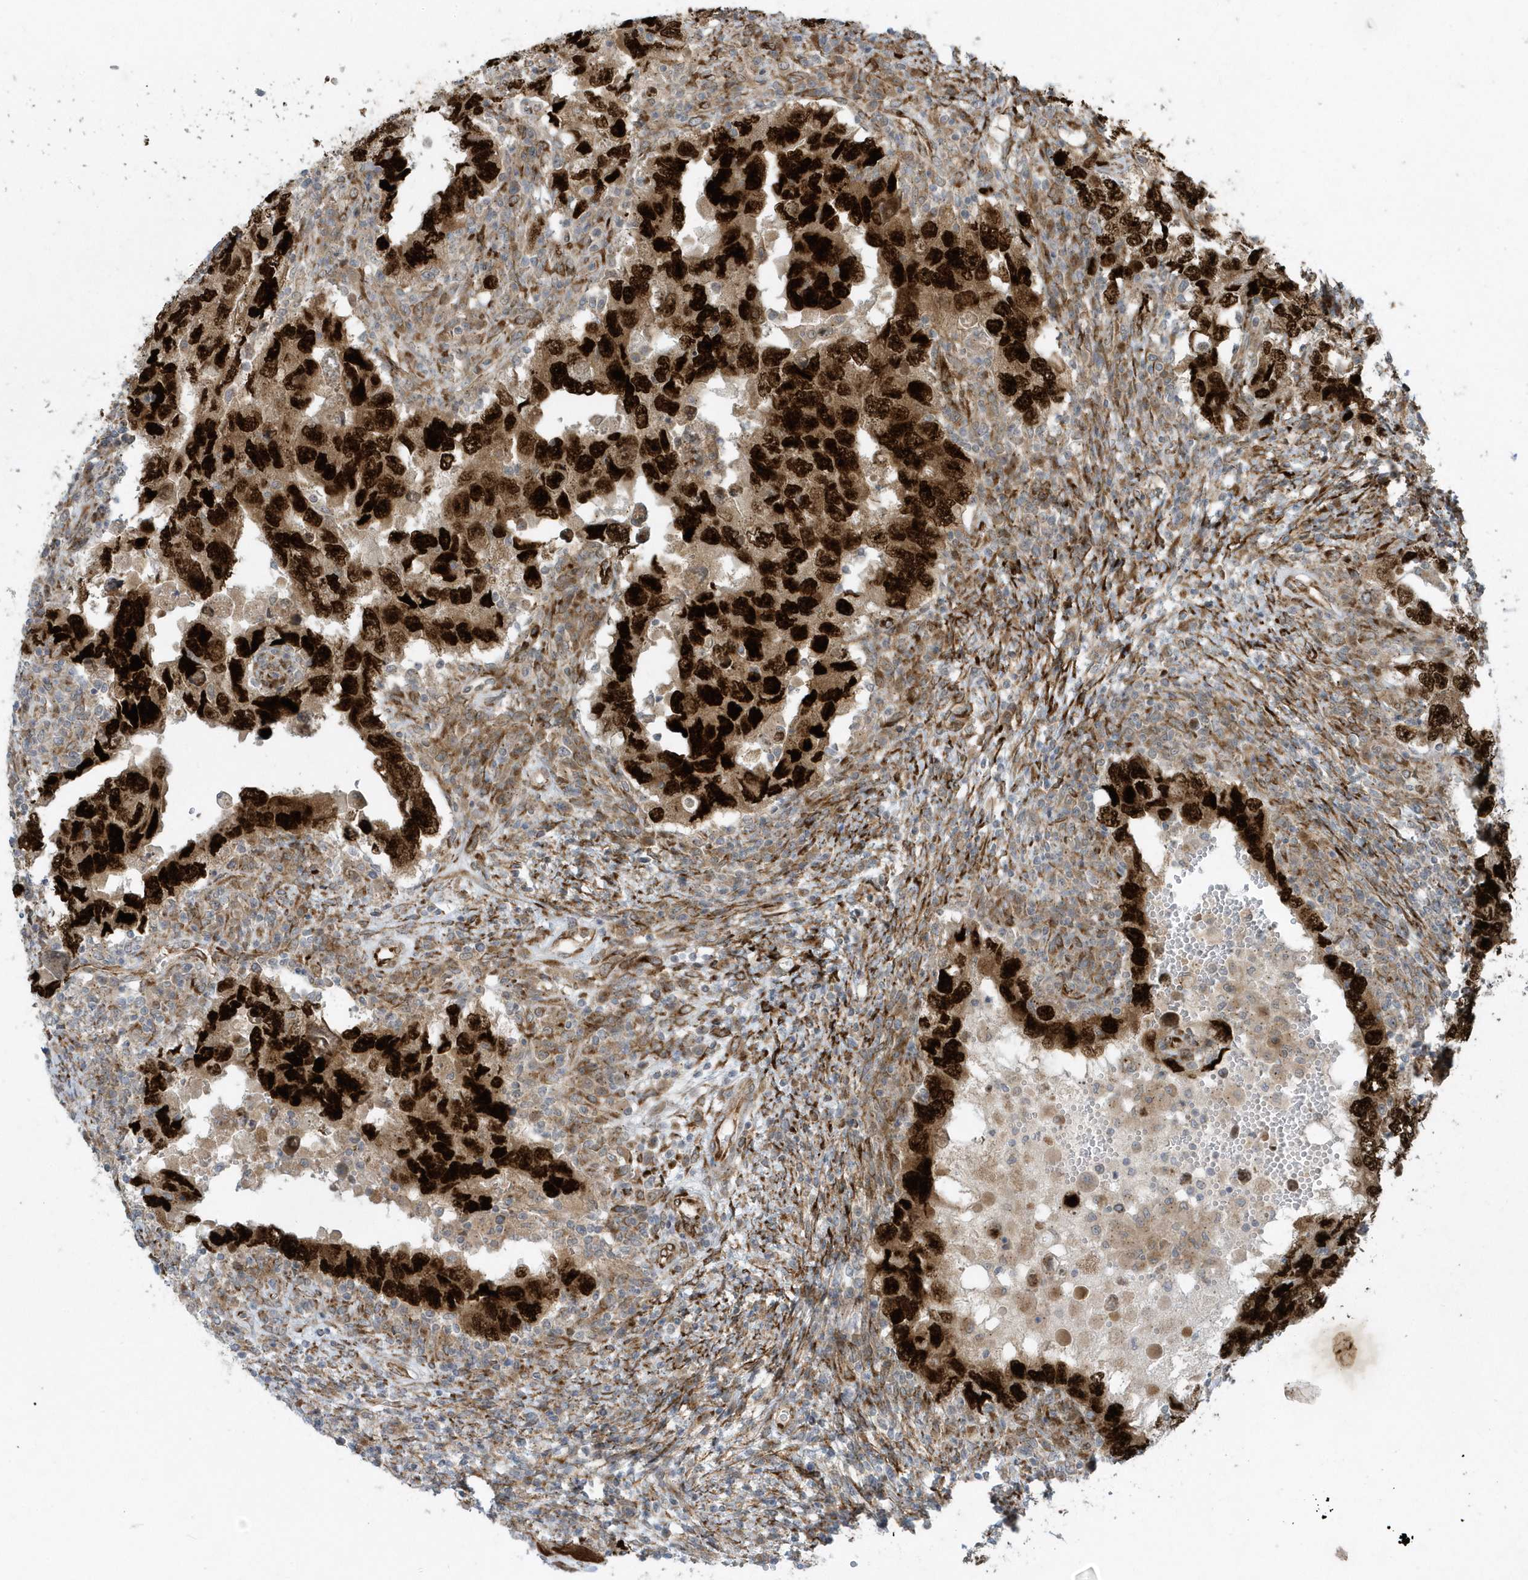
{"staining": {"intensity": "strong", "quantity": ">75%", "location": "nuclear"}, "tissue": "testis cancer", "cell_type": "Tumor cells", "image_type": "cancer", "snomed": [{"axis": "morphology", "description": "Carcinoma, Embryonal, NOS"}, {"axis": "topography", "description": "Testis"}], "caption": "Testis embryonal carcinoma was stained to show a protein in brown. There is high levels of strong nuclear positivity in about >75% of tumor cells.", "gene": "FAM98A", "patient": {"sex": "male", "age": 26}}